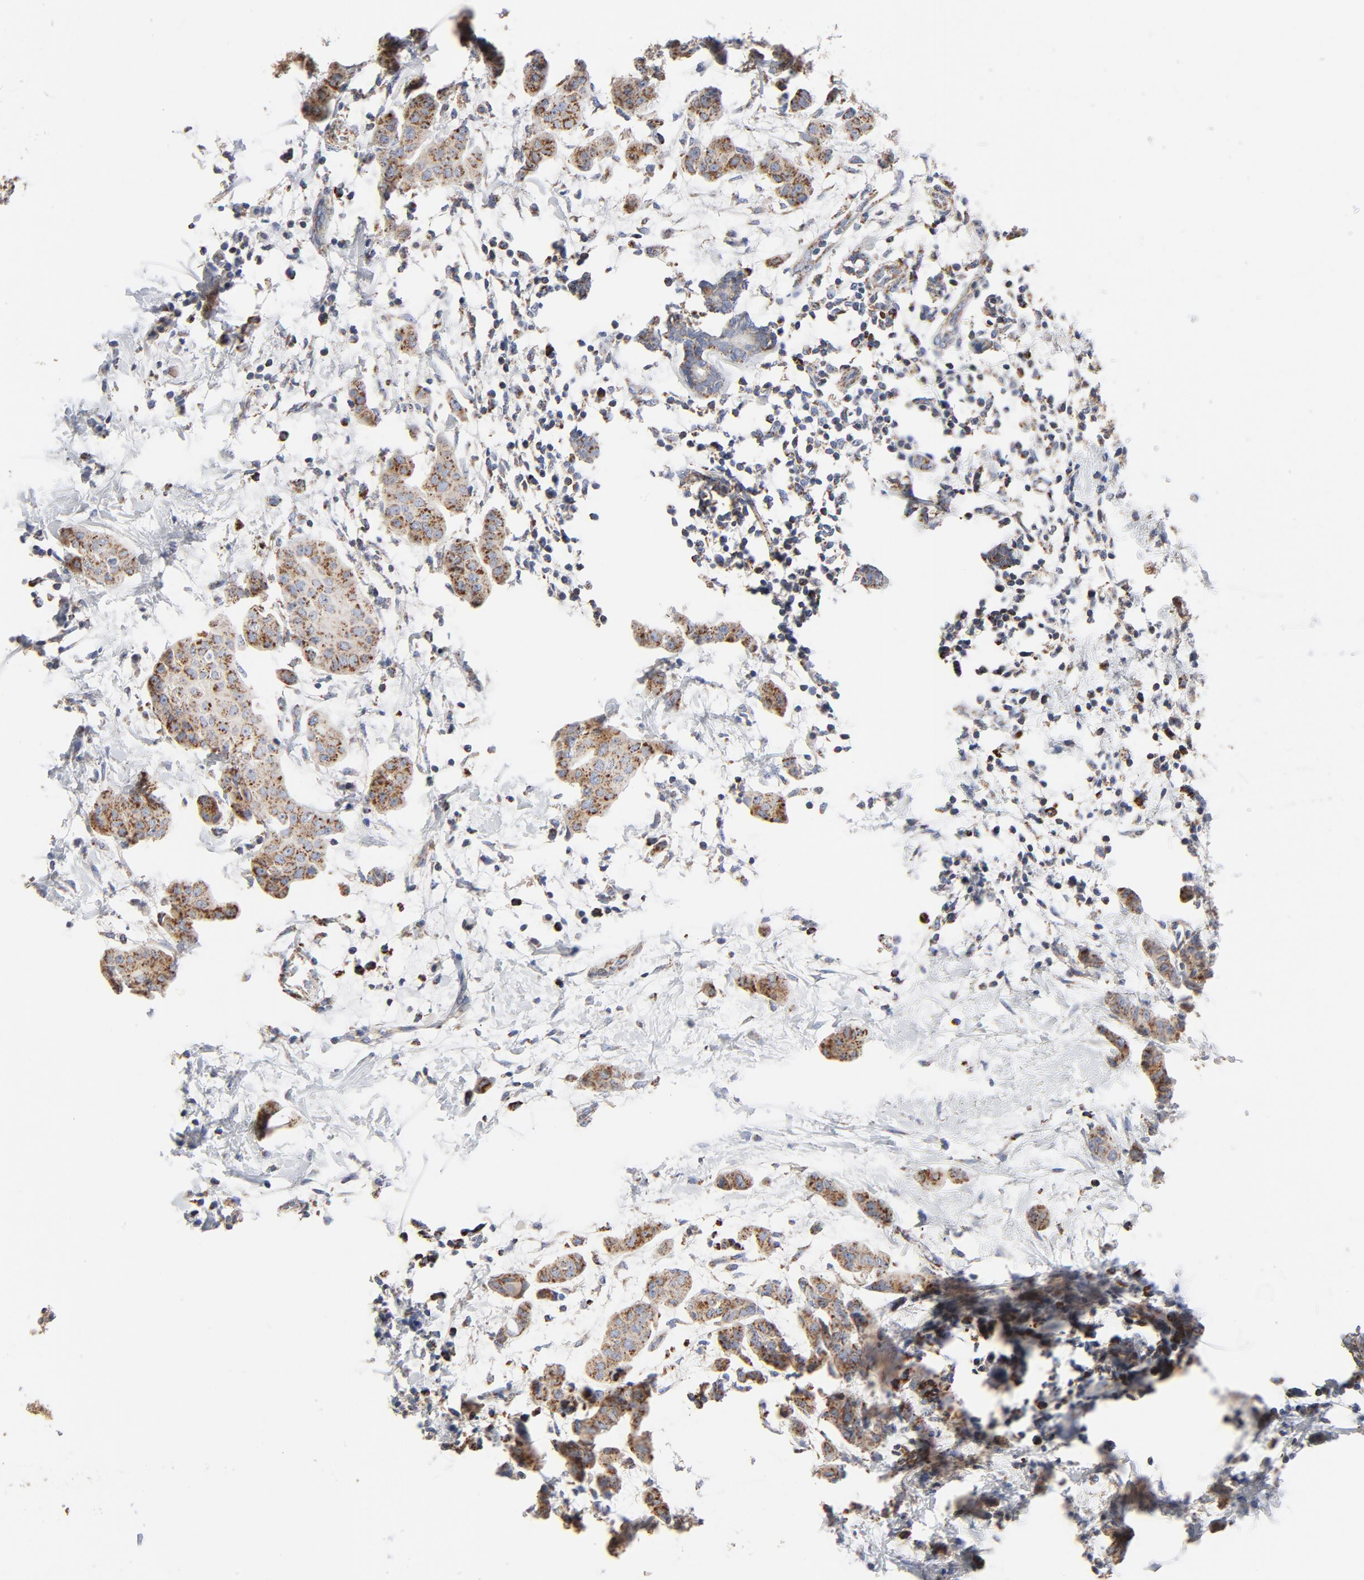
{"staining": {"intensity": "moderate", "quantity": ">75%", "location": "cytoplasmic/membranous"}, "tissue": "breast cancer", "cell_type": "Tumor cells", "image_type": "cancer", "snomed": [{"axis": "morphology", "description": "Duct carcinoma"}, {"axis": "topography", "description": "Breast"}], "caption": "This micrograph displays immunohistochemistry (IHC) staining of breast cancer, with medium moderate cytoplasmic/membranous expression in approximately >75% of tumor cells.", "gene": "NDUFV2", "patient": {"sex": "female", "age": 40}}